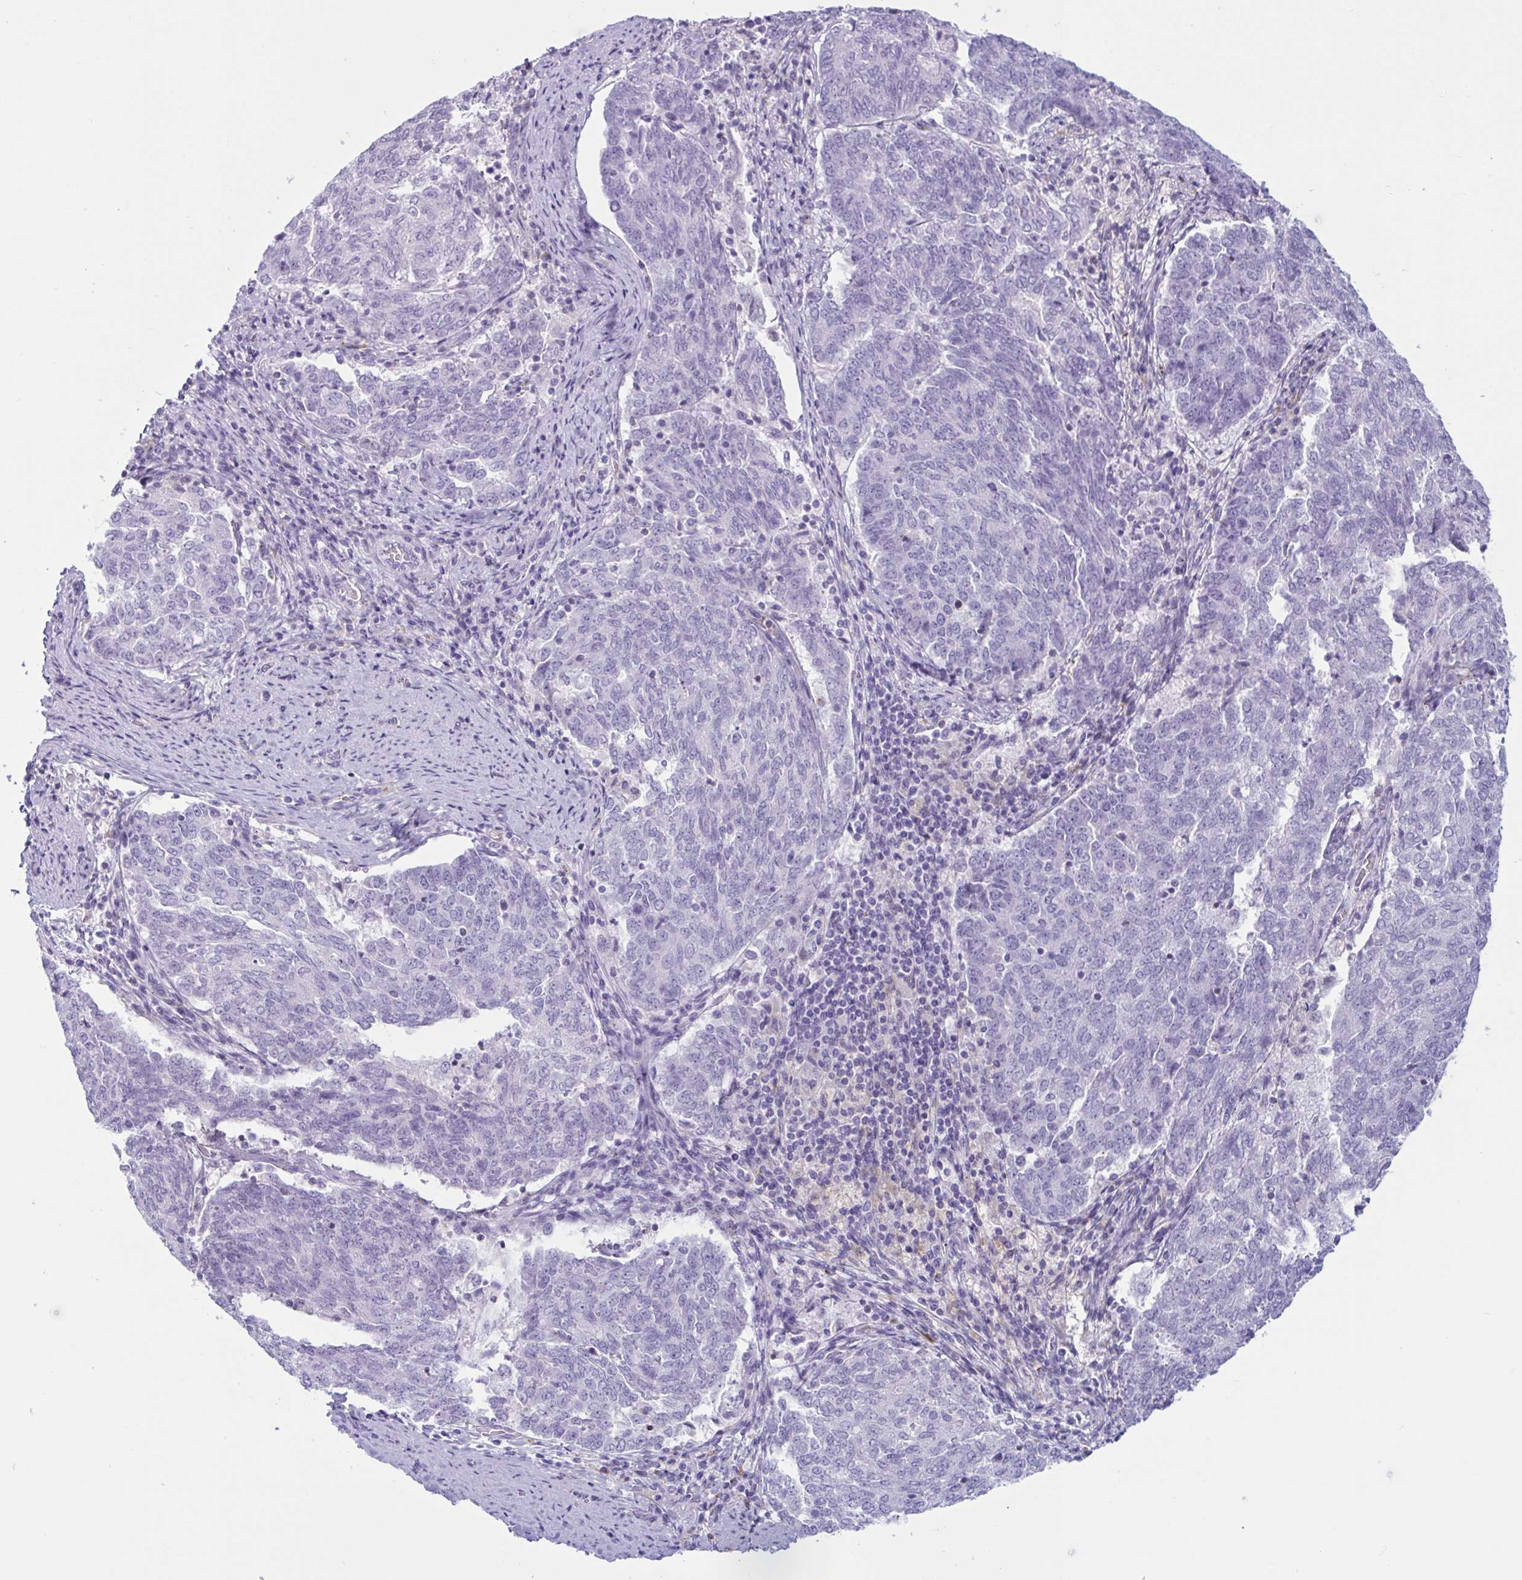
{"staining": {"intensity": "negative", "quantity": "none", "location": "none"}, "tissue": "endometrial cancer", "cell_type": "Tumor cells", "image_type": "cancer", "snomed": [{"axis": "morphology", "description": "Adenocarcinoma, NOS"}, {"axis": "topography", "description": "Endometrium"}], "caption": "IHC image of human endometrial cancer (adenocarcinoma) stained for a protein (brown), which demonstrates no positivity in tumor cells.", "gene": "XCL1", "patient": {"sex": "female", "age": 80}}